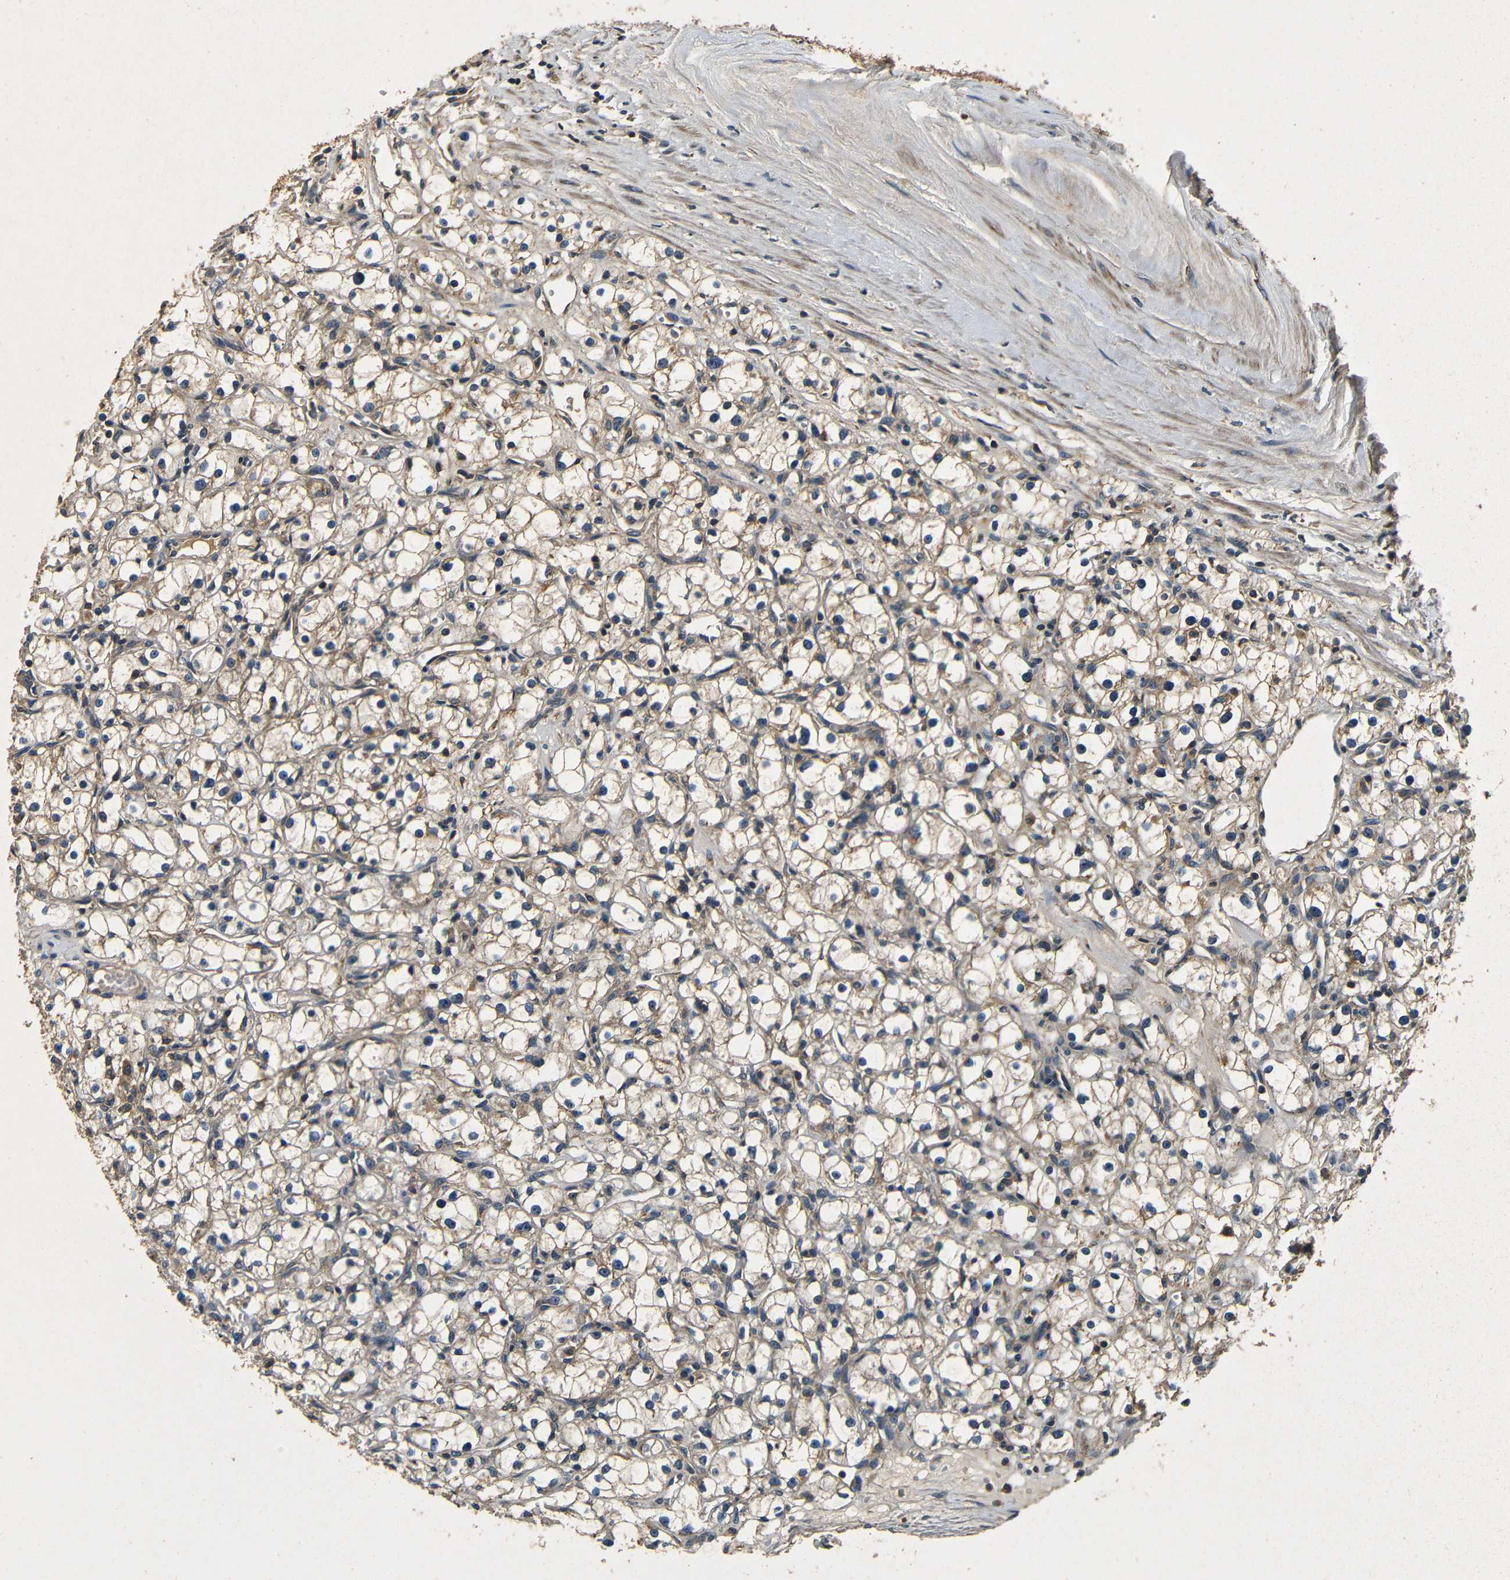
{"staining": {"intensity": "moderate", "quantity": "25%-75%", "location": "cytoplasmic/membranous"}, "tissue": "renal cancer", "cell_type": "Tumor cells", "image_type": "cancer", "snomed": [{"axis": "morphology", "description": "Adenocarcinoma, NOS"}, {"axis": "topography", "description": "Kidney"}], "caption": "Tumor cells exhibit medium levels of moderate cytoplasmic/membranous staining in about 25%-75% of cells in renal cancer.", "gene": "MTX1", "patient": {"sex": "male", "age": 56}}